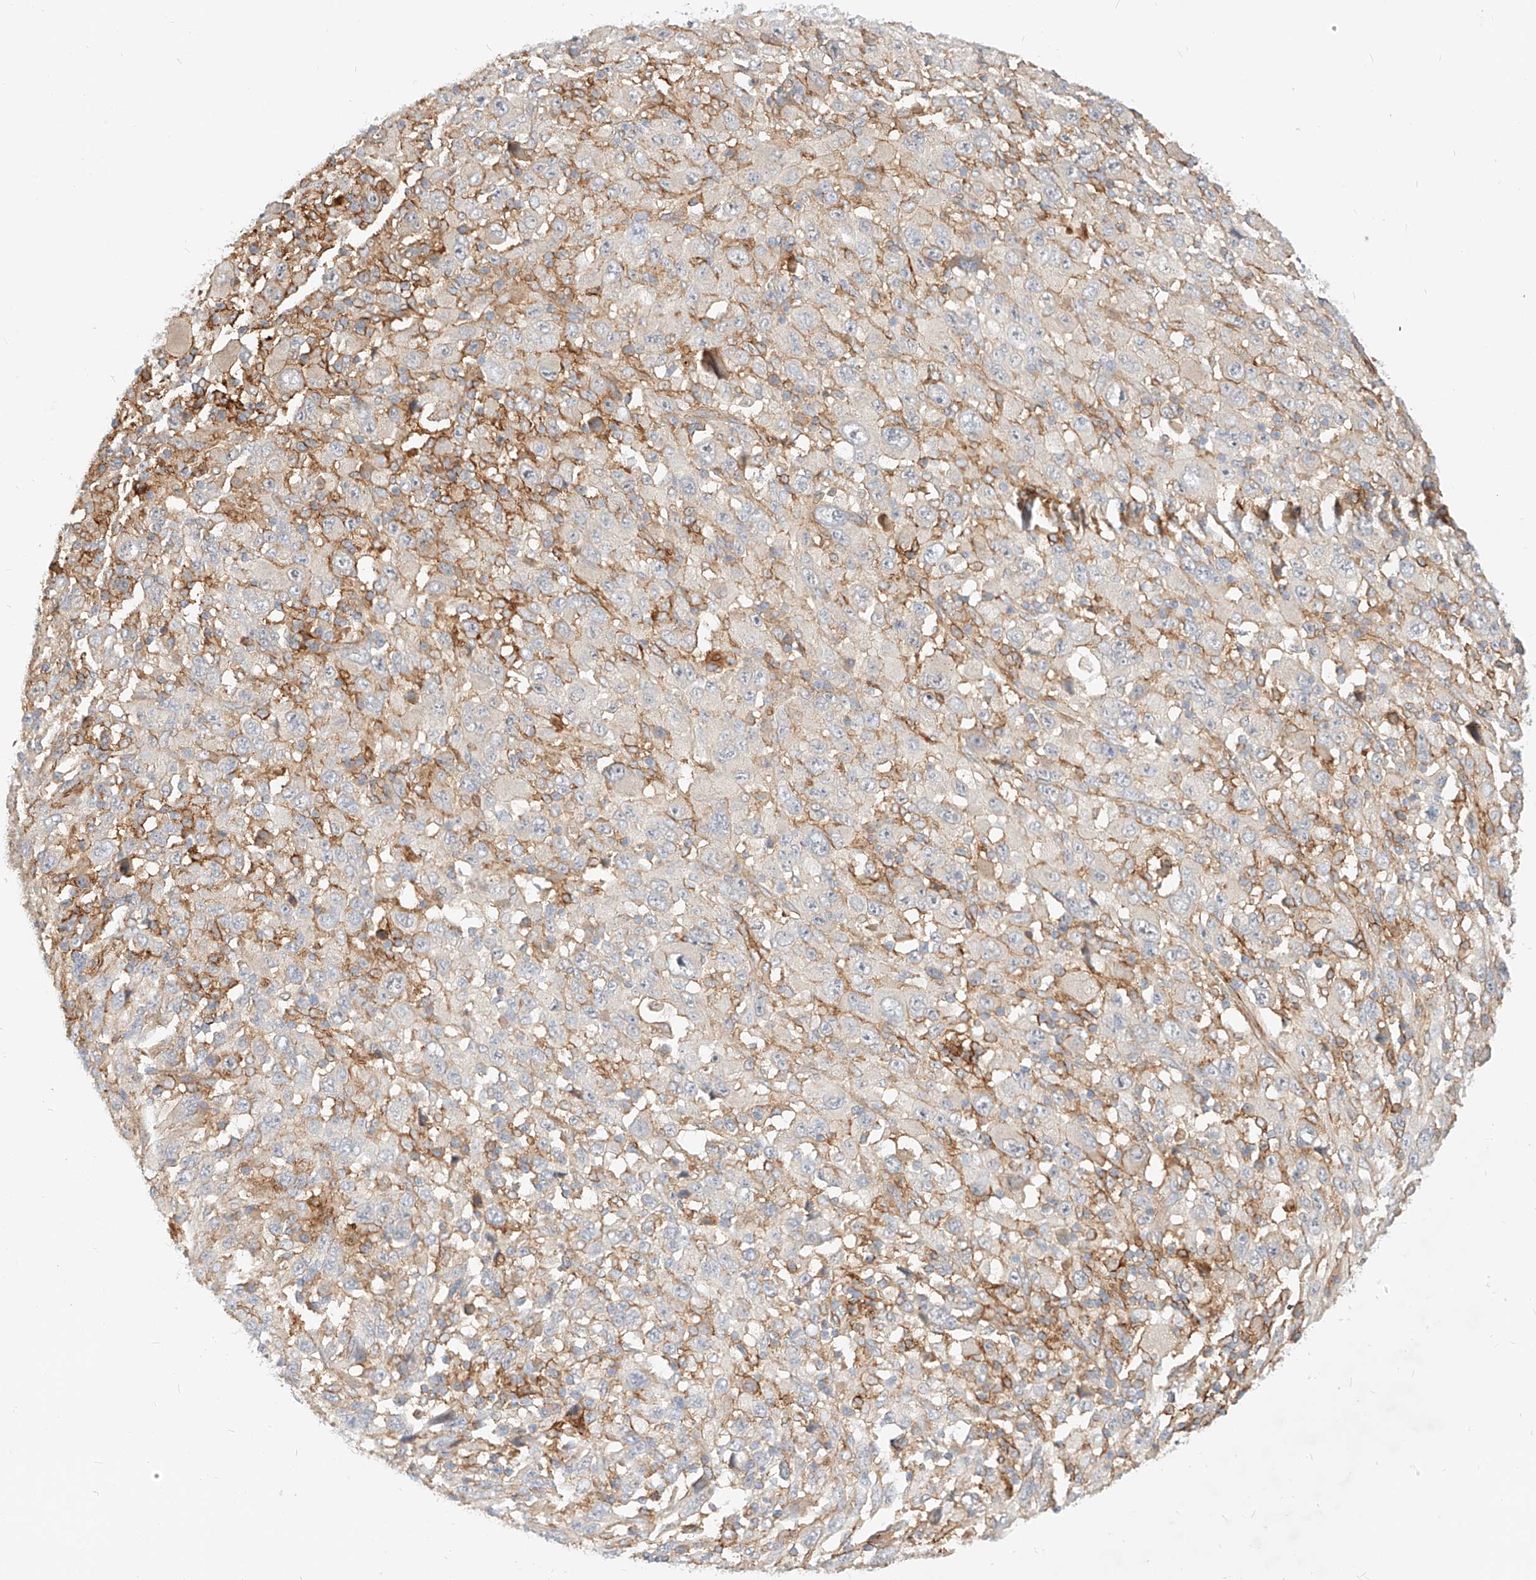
{"staining": {"intensity": "negative", "quantity": "none", "location": "none"}, "tissue": "melanoma", "cell_type": "Tumor cells", "image_type": "cancer", "snomed": [{"axis": "morphology", "description": "Malignant melanoma, Metastatic site"}, {"axis": "topography", "description": "Skin"}], "caption": "High magnification brightfield microscopy of malignant melanoma (metastatic site) stained with DAB (3,3'-diaminobenzidine) (brown) and counterstained with hematoxylin (blue): tumor cells show no significant staining. (Brightfield microscopy of DAB immunohistochemistry (IHC) at high magnification).", "gene": "NFAM1", "patient": {"sex": "female", "age": 56}}